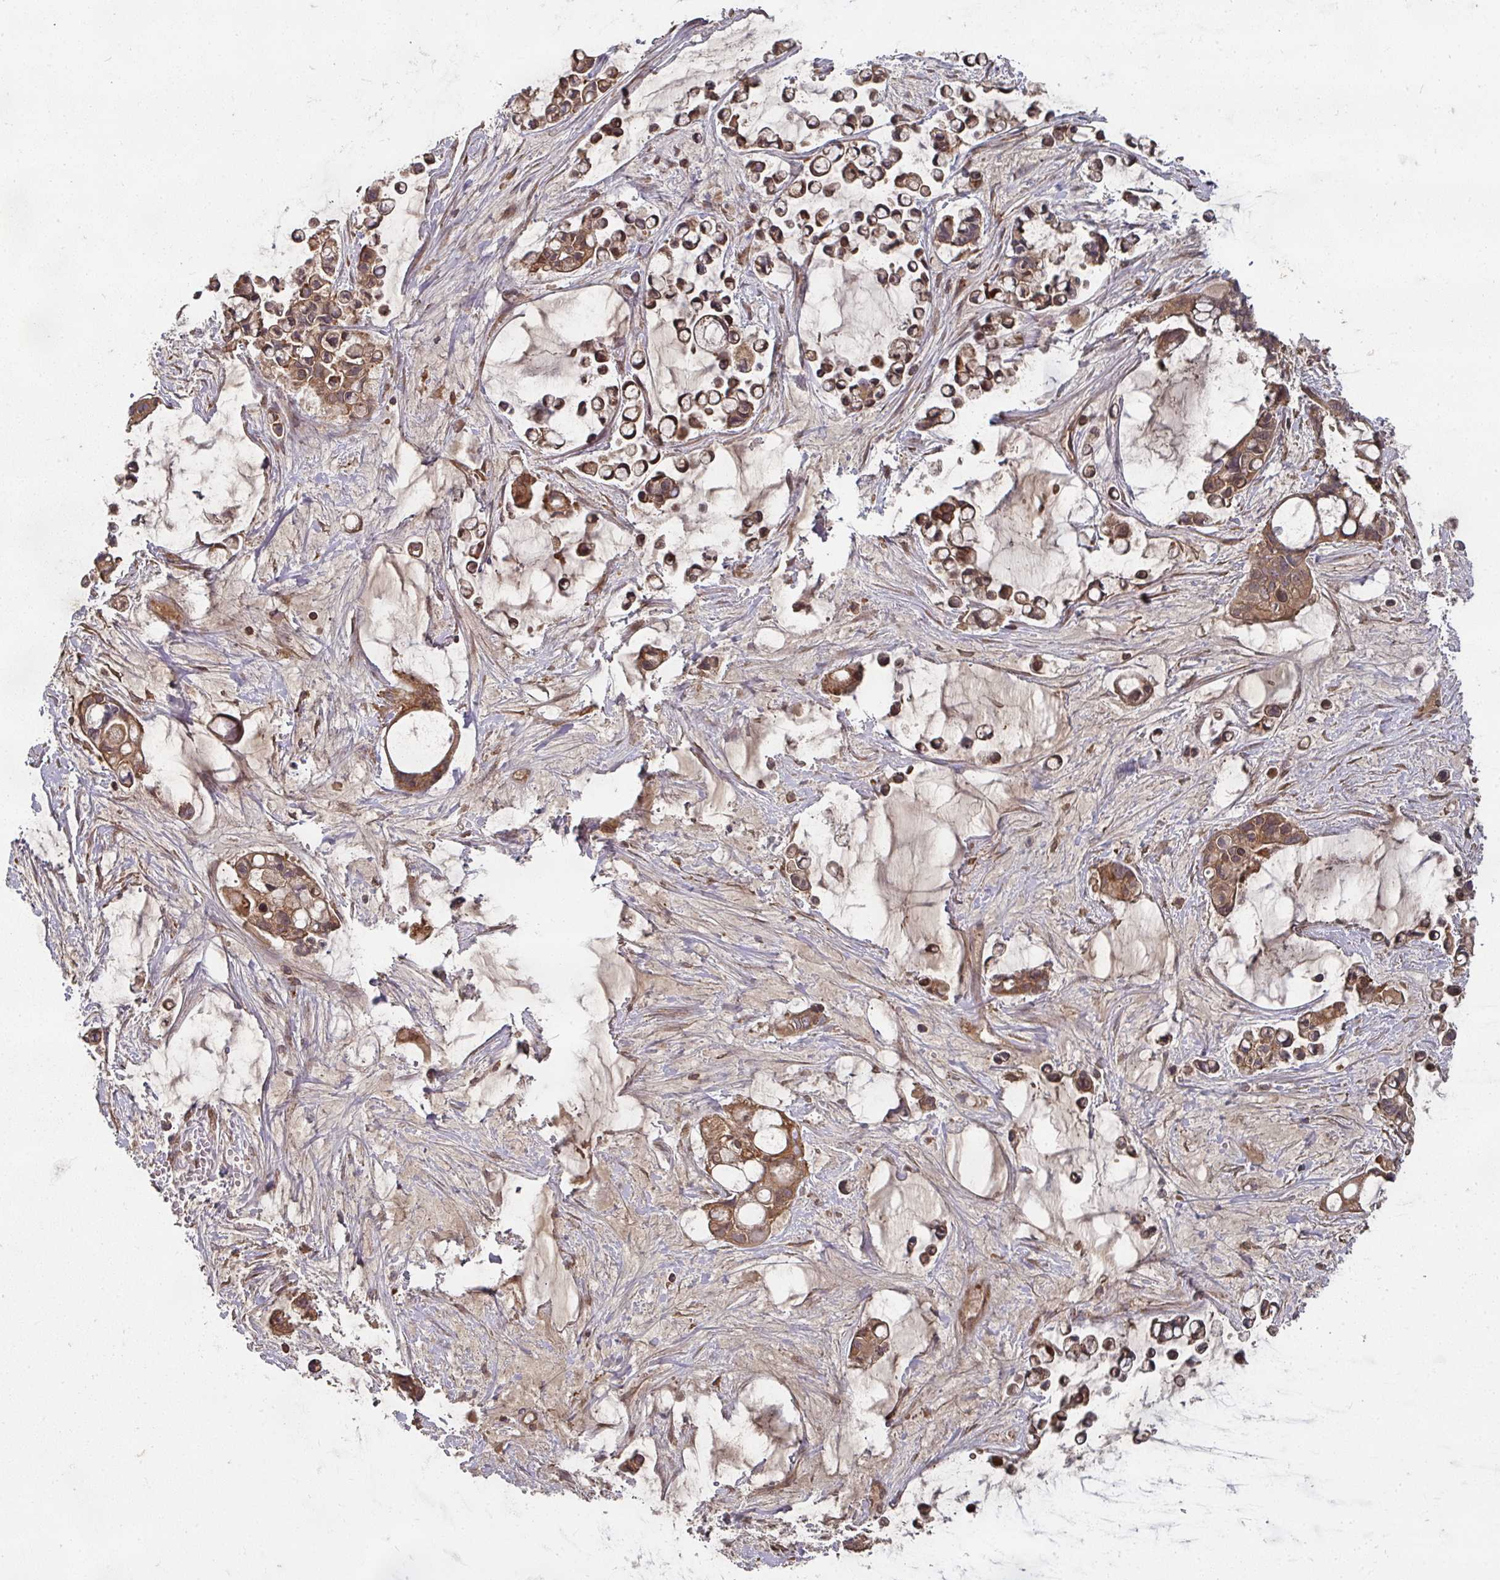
{"staining": {"intensity": "moderate", "quantity": ">75%", "location": "cytoplasmic/membranous"}, "tissue": "ovarian cancer", "cell_type": "Tumor cells", "image_type": "cancer", "snomed": [{"axis": "morphology", "description": "Cystadenocarcinoma, mucinous, NOS"}, {"axis": "topography", "description": "Ovary"}], "caption": "Tumor cells exhibit moderate cytoplasmic/membranous positivity in about >75% of cells in mucinous cystadenocarcinoma (ovarian).", "gene": "CEP95", "patient": {"sex": "female", "age": 63}}